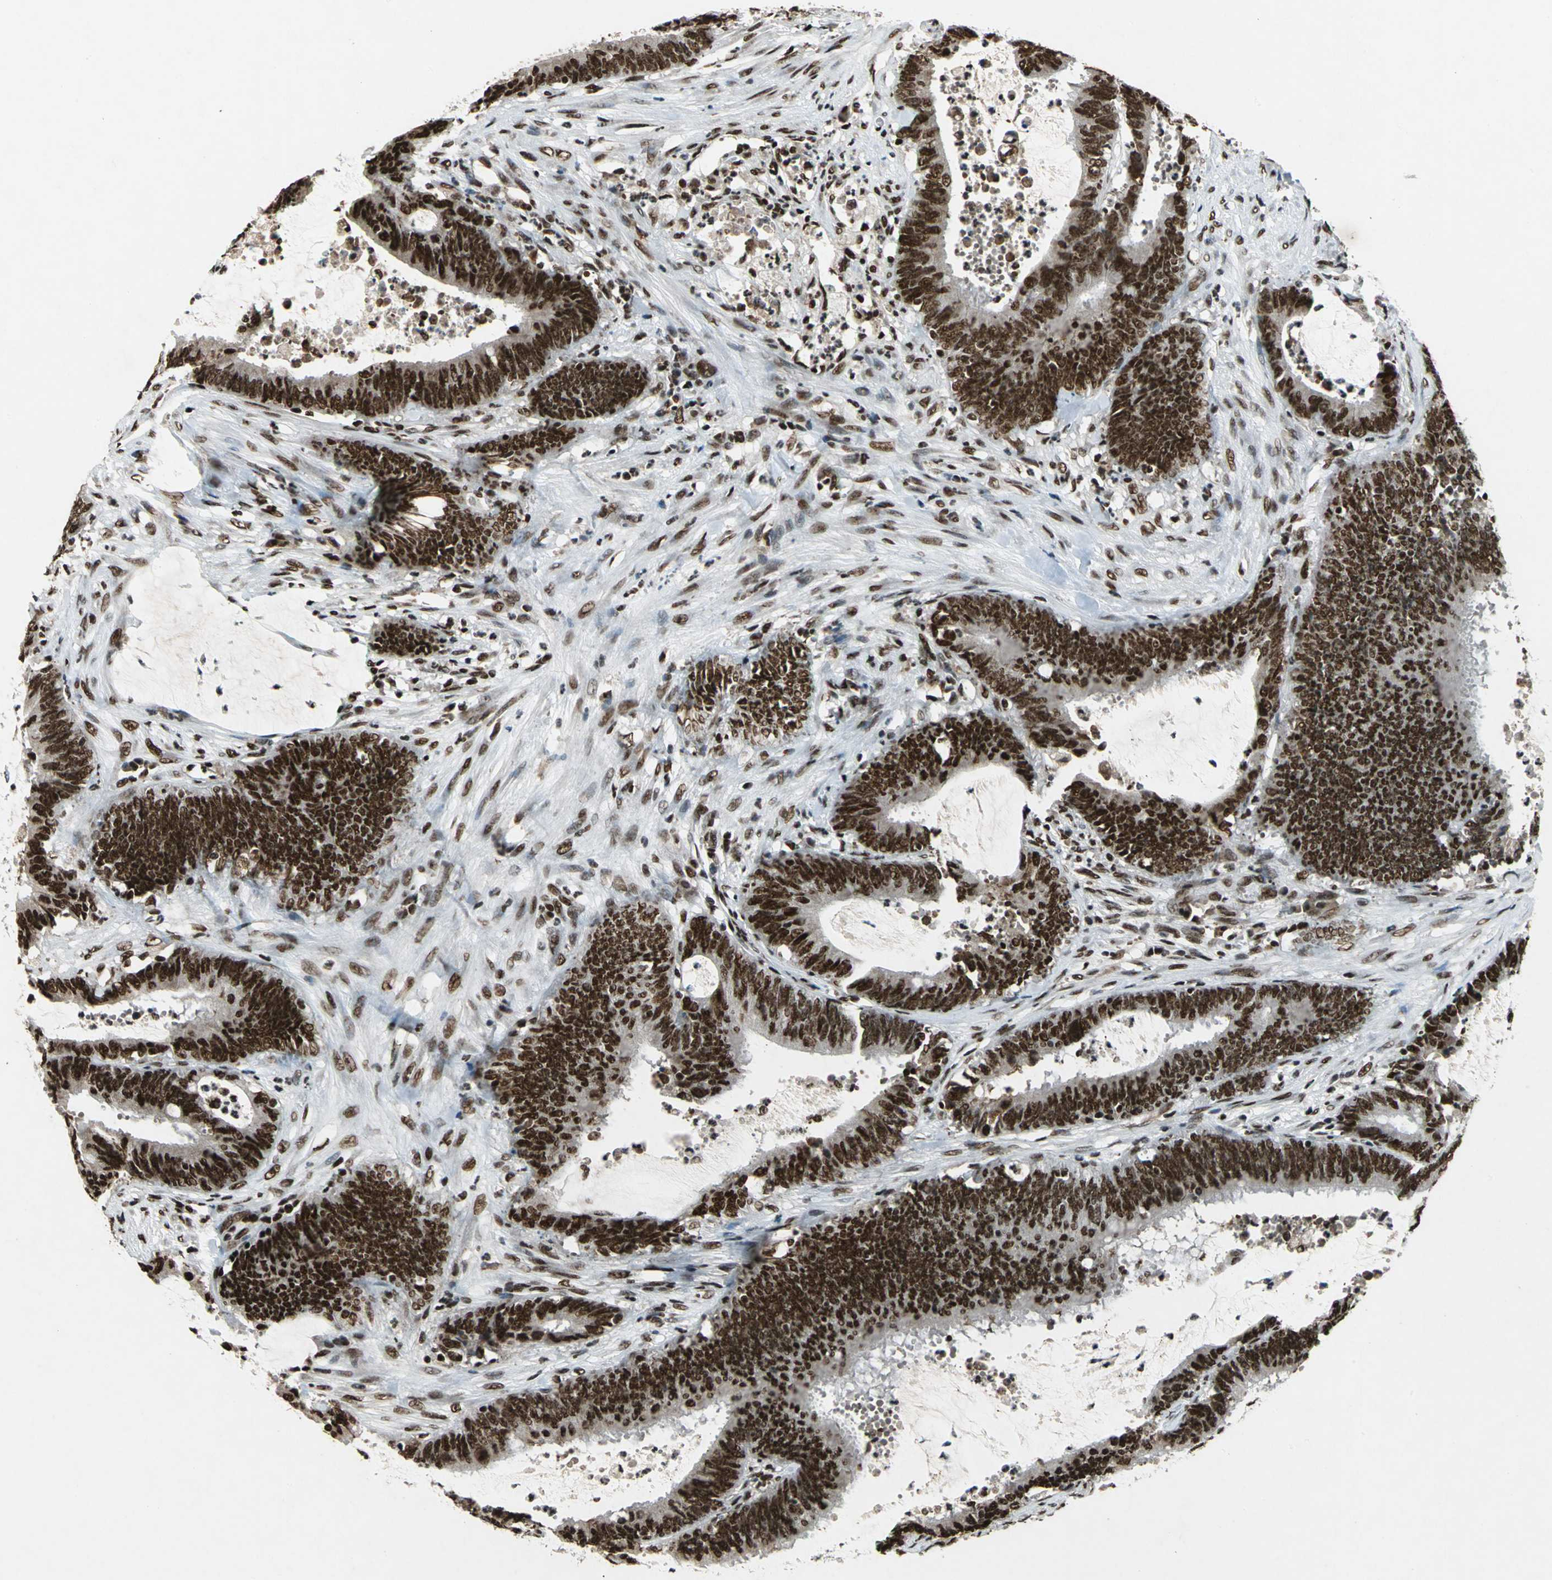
{"staining": {"intensity": "strong", "quantity": ">75%", "location": "nuclear"}, "tissue": "colorectal cancer", "cell_type": "Tumor cells", "image_type": "cancer", "snomed": [{"axis": "morphology", "description": "Adenocarcinoma, NOS"}, {"axis": "topography", "description": "Rectum"}], "caption": "Immunohistochemical staining of colorectal cancer demonstrates high levels of strong nuclear positivity in about >75% of tumor cells. The staining is performed using DAB brown chromogen to label protein expression. The nuclei are counter-stained blue using hematoxylin.", "gene": "MTA2", "patient": {"sex": "female", "age": 66}}